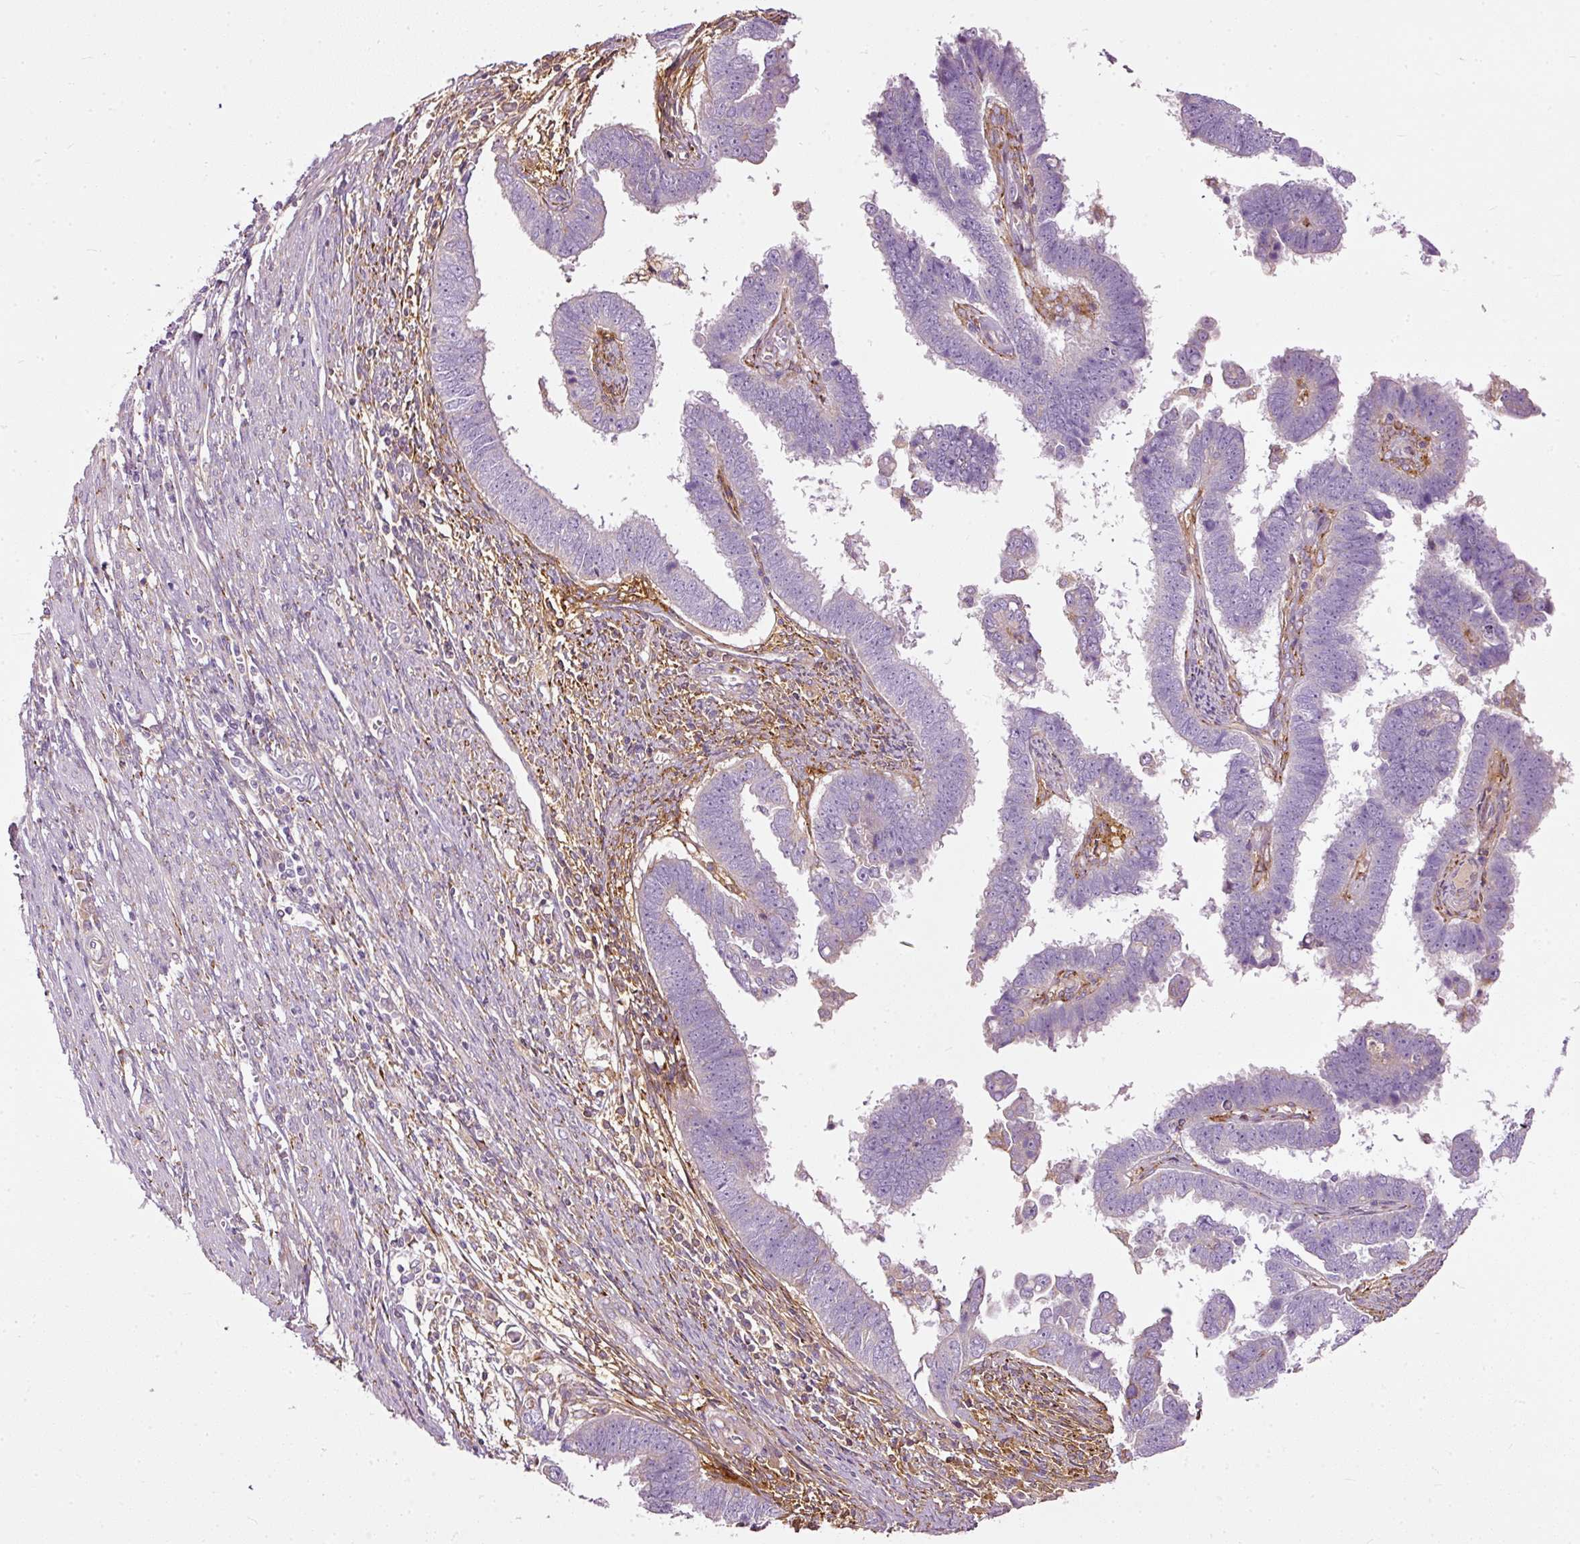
{"staining": {"intensity": "negative", "quantity": "none", "location": "none"}, "tissue": "endometrial cancer", "cell_type": "Tumor cells", "image_type": "cancer", "snomed": [{"axis": "morphology", "description": "Adenocarcinoma, NOS"}, {"axis": "topography", "description": "Endometrium"}], "caption": "Human endometrial adenocarcinoma stained for a protein using immunohistochemistry (IHC) shows no staining in tumor cells.", "gene": "PAQR9", "patient": {"sex": "female", "age": 75}}